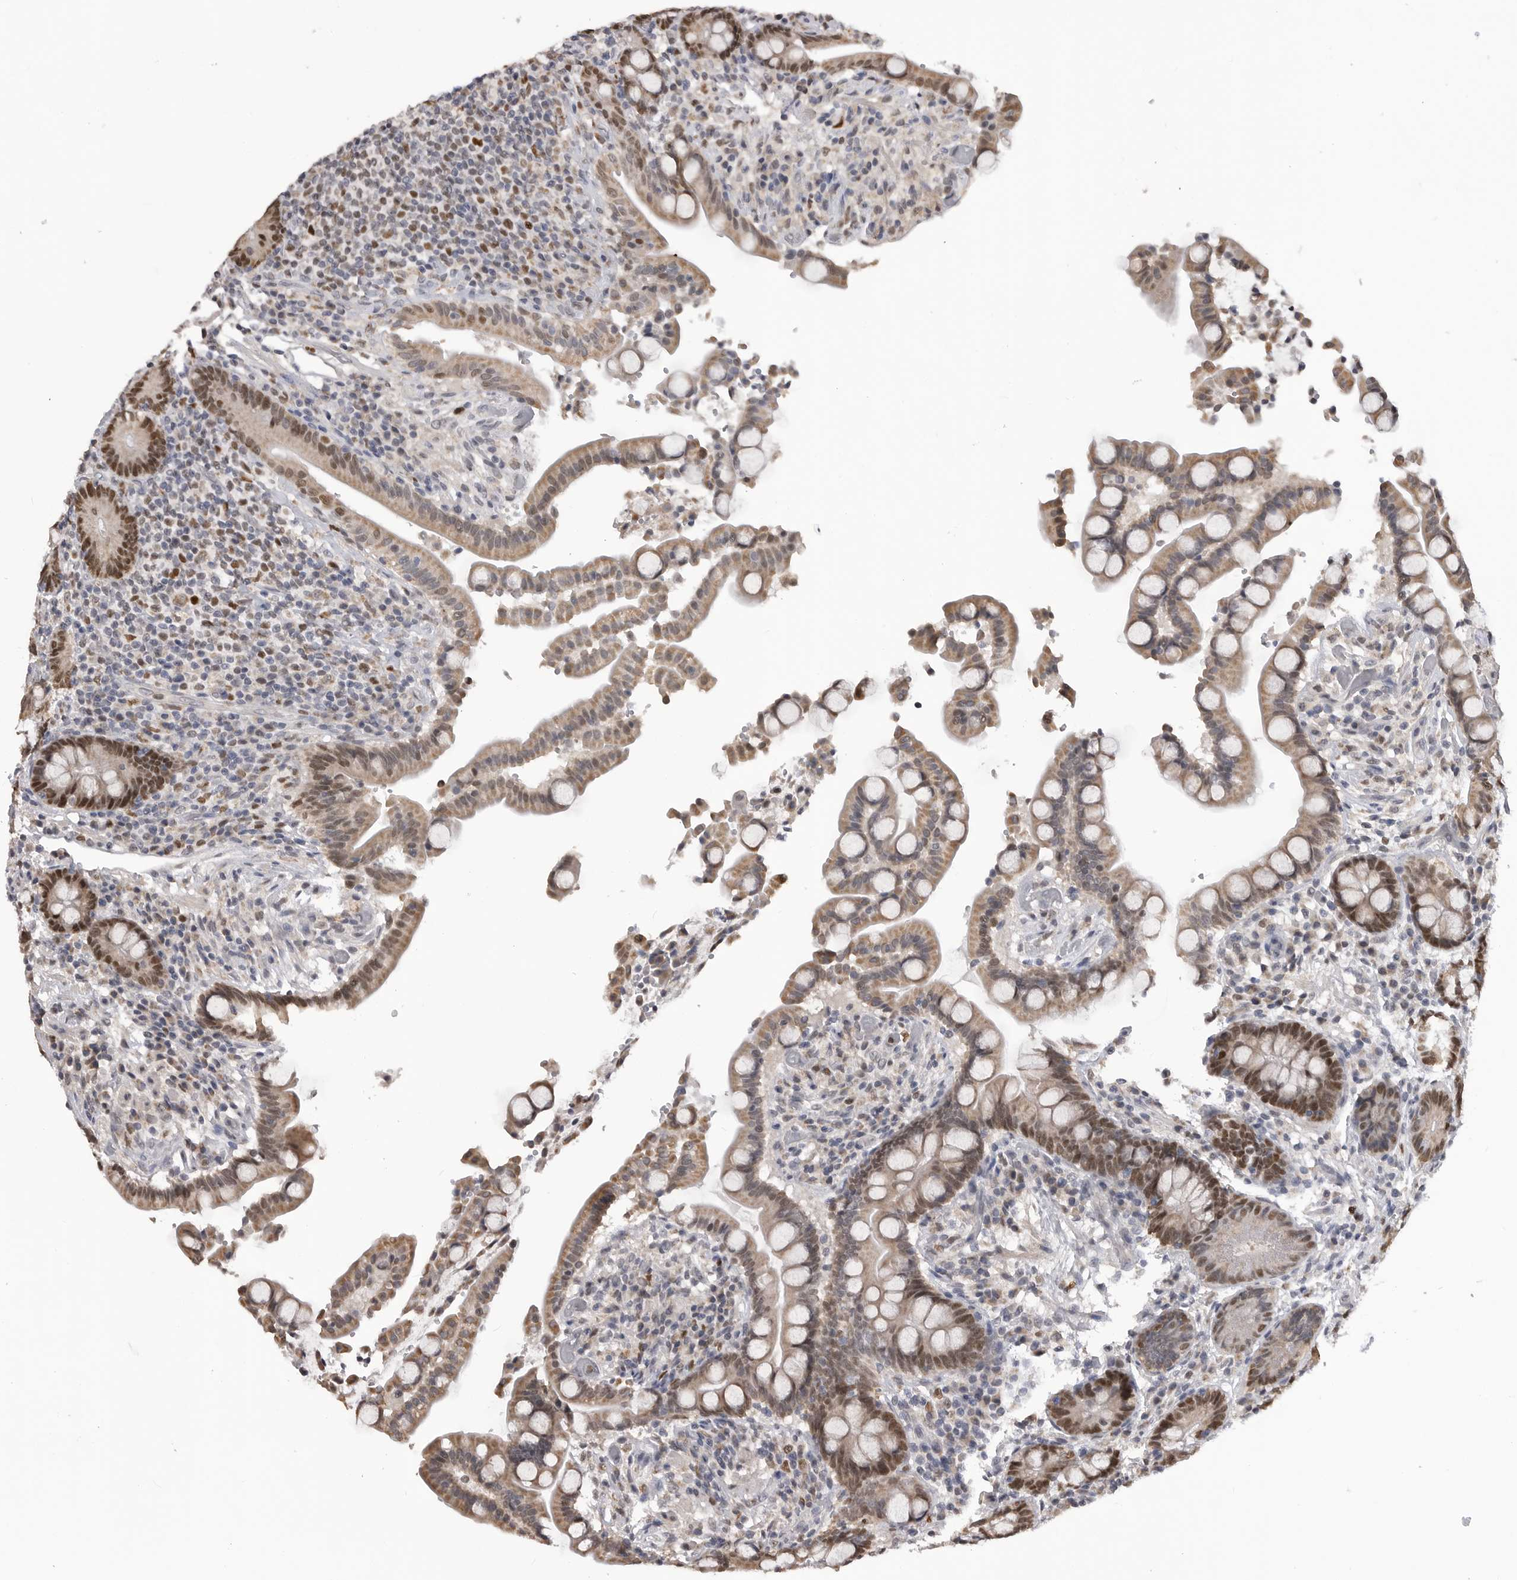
{"staining": {"intensity": "negative", "quantity": "none", "location": "none"}, "tissue": "colon", "cell_type": "Endothelial cells", "image_type": "normal", "snomed": [{"axis": "morphology", "description": "Normal tissue, NOS"}, {"axis": "topography", "description": "Colon"}], "caption": "Micrograph shows no protein positivity in endothelial cells of unremarkable colon. The staining was performed using DAB to visualize the protein expression in brown, while the nuclei were stained in blue with hematoxylin (Magnification: 20x).", "gene": "SMARCC1", "patient": {"sex": "male", "age": 73}}